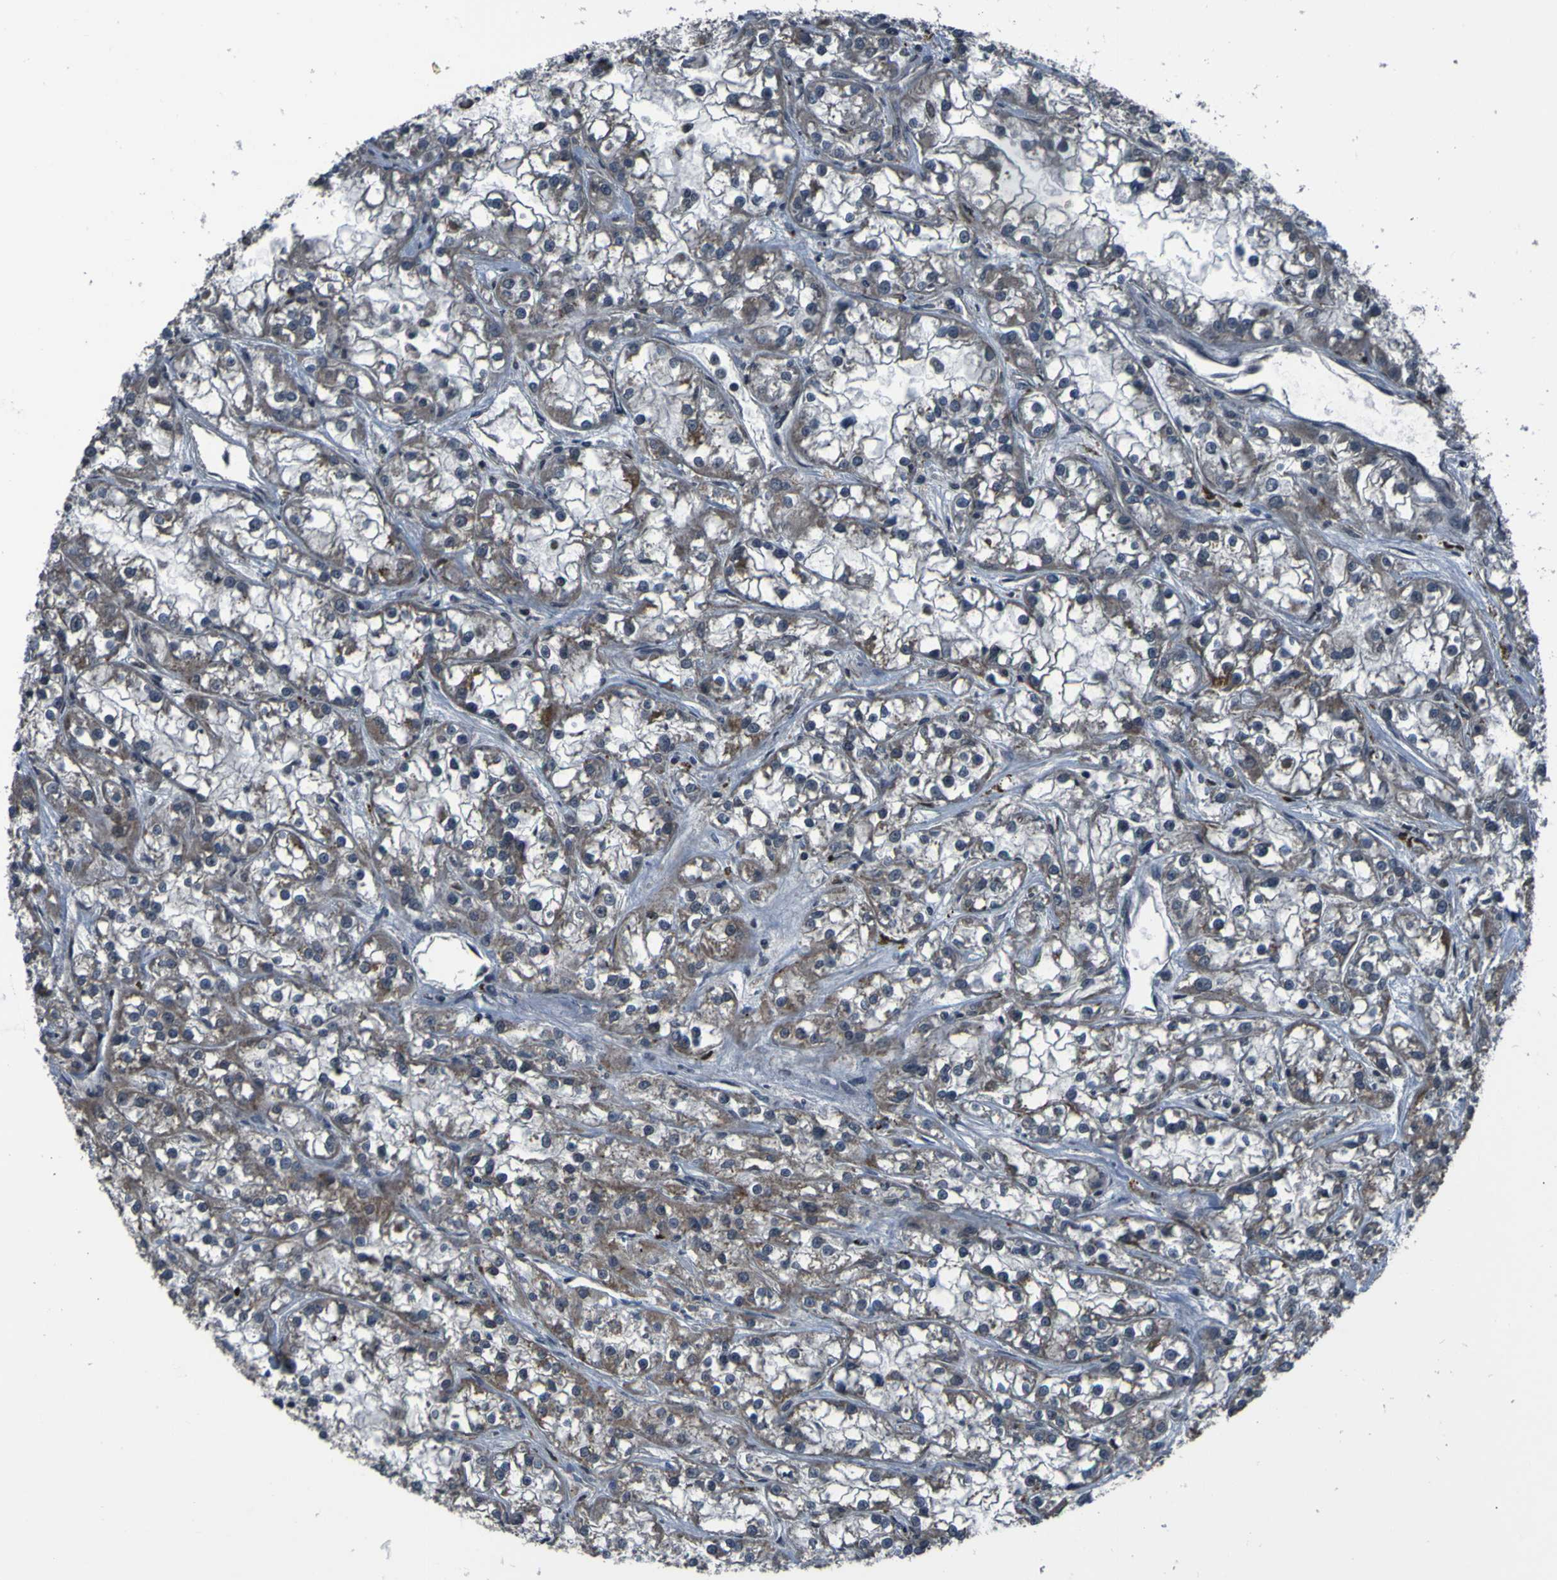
{"staining": {"intensity": "weak", "quantity": ">75%", "location": "cytoplasmic/membranous"}, "tissue": "renal cancer", "cell_type": "Tumor cells", "image_type": "cancer", "snomed": [{"axis": "morphology", "description": "Adenocarcinoma, NOS"}, {"axis": "topography", "description": "Kidney"}], "caption": "Protein expression analysis of human renal cancer (adenocarcinoma) reveals weak cytoplasmic/membranous staining in approximately >75% of tumor cells.", "gene": "OSTM1", "patient": {"sex": "female", "age": 52}}